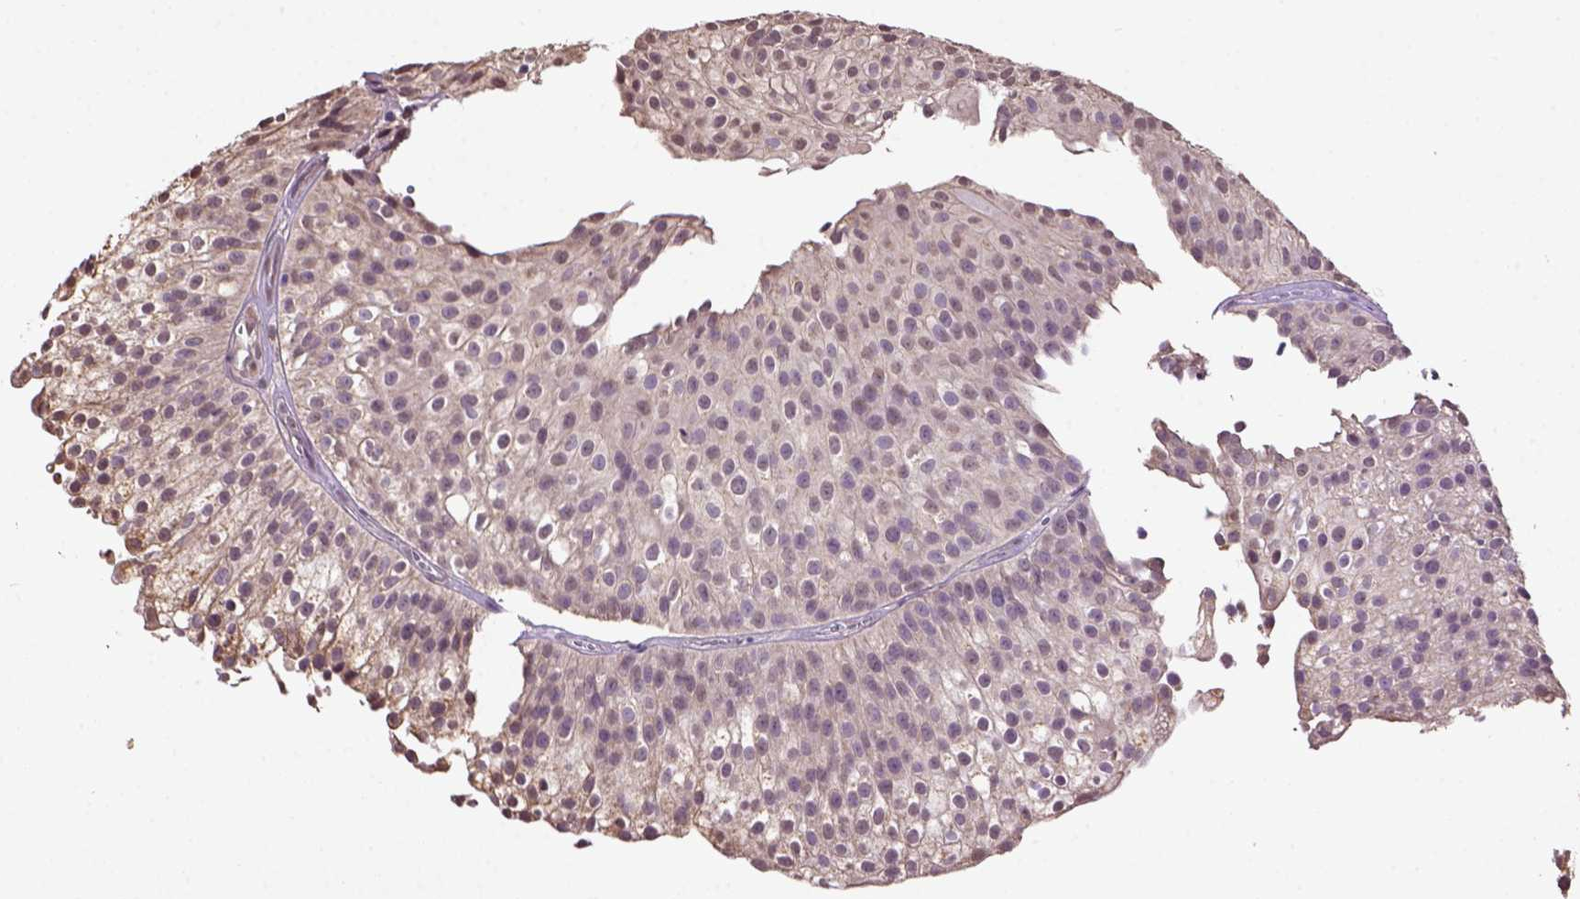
{"staining": {"intensity": "weak", "quantity": ">75%", "location": "cytoplasmic/membranous"}, "tissue": "urothelial cancer", "cell_type": "Tumor cells", "image_type": "cancer", "snomed": [{"axis": "morphology", "description": "Urothelial carcinoma, Low grade"}, {"axis": "topography", "description": "Urinary bladder"}], "caption": "Tumor cells exhibit weak cytoplasmic/membranous positivity in approximately >75% of cells in urothelial carcinoma (low-grade).", "gene": "WDR17", "patient": {"sex": "male", "age": 70}}